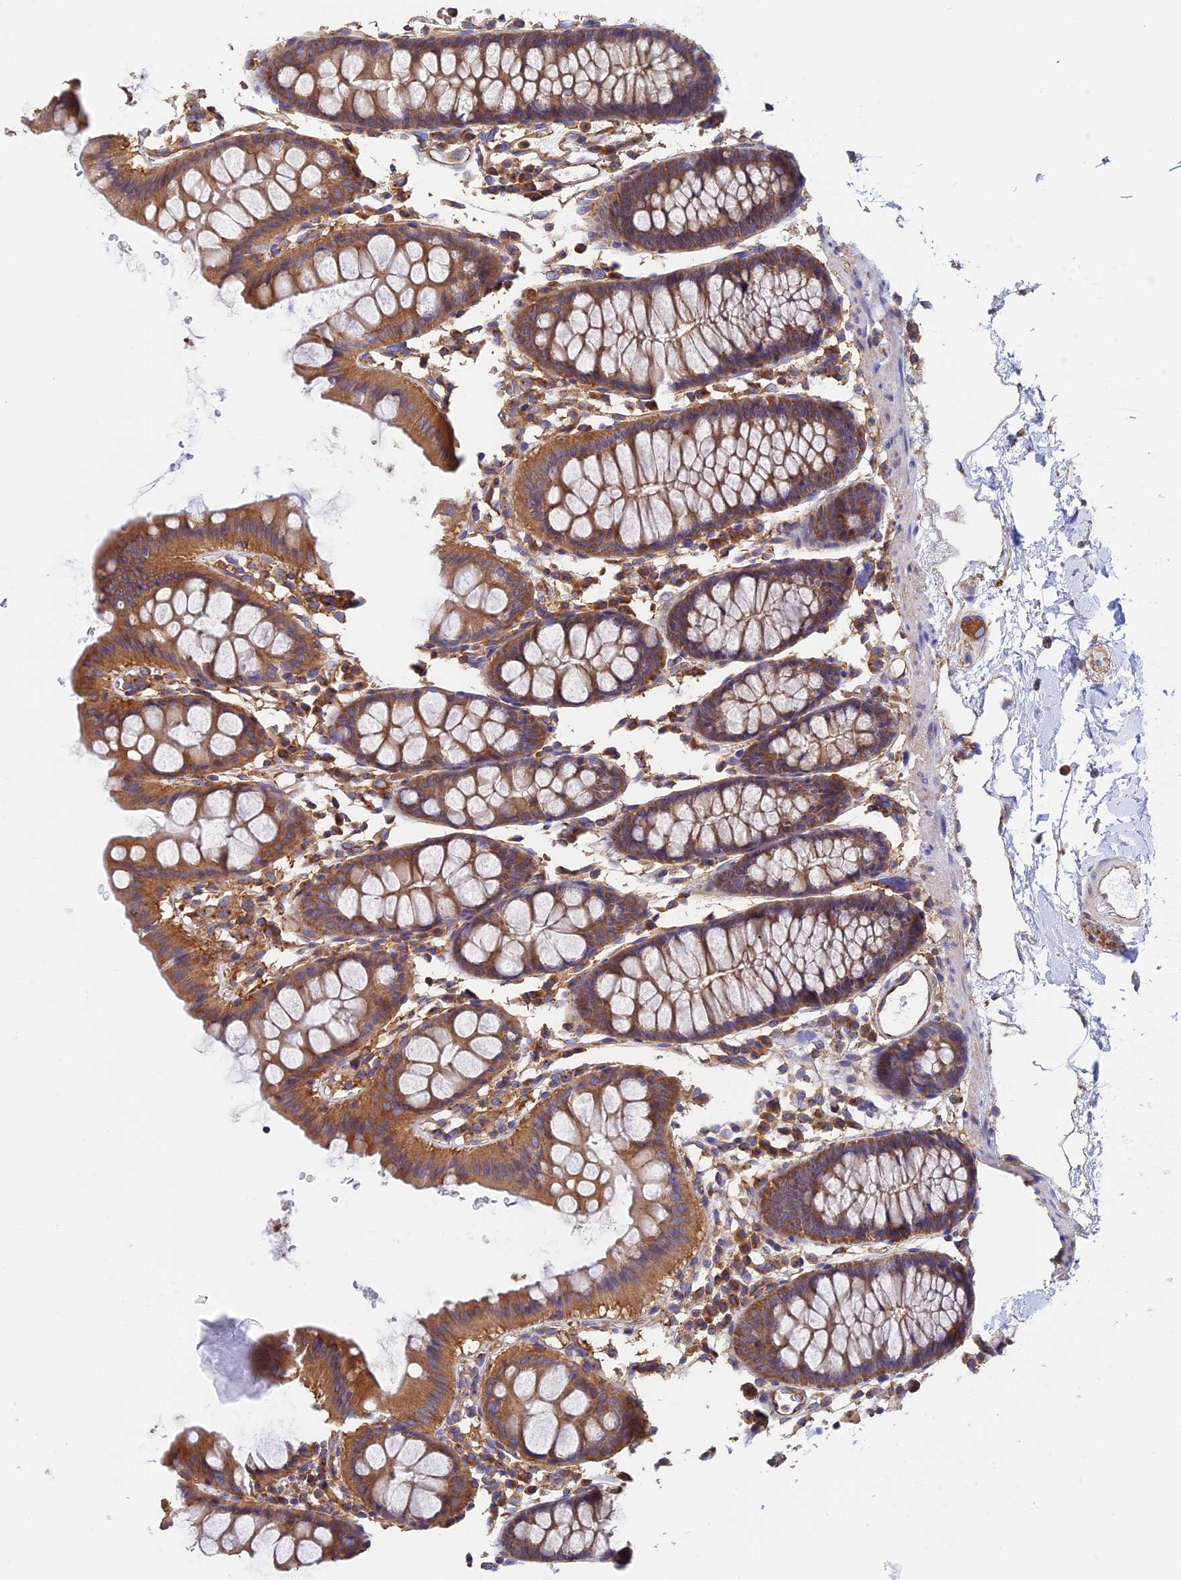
{"staining": {"intensity": "moderate", "quantity": ">75%", "location": "cytoplasmic/membranous"}, "tissue": "colon", "cell_type": "Endothelial cells", "image_type": "normal", "snomed": [{"axis": "morphology", "description": "Normal tissue, NOS"}, {"axis": "topography", "description": "Colon"}], "caption": "Immunohistochemistry (IHC) staining of benign colon, which exhibits medium levels of moderate cytoplasmic/membranous expression in approximately >75% of endothelial cells indicating moderate cytoplasmic/membranous protein positivity. The staining was performed using DAB (3,3'-diaminobenzidine) (brown) for protein detection and nuclei were counterstained in hematoxylin (blue).", "gene": "DCTN2", "patient": {"sex": "male", "age": 75}}